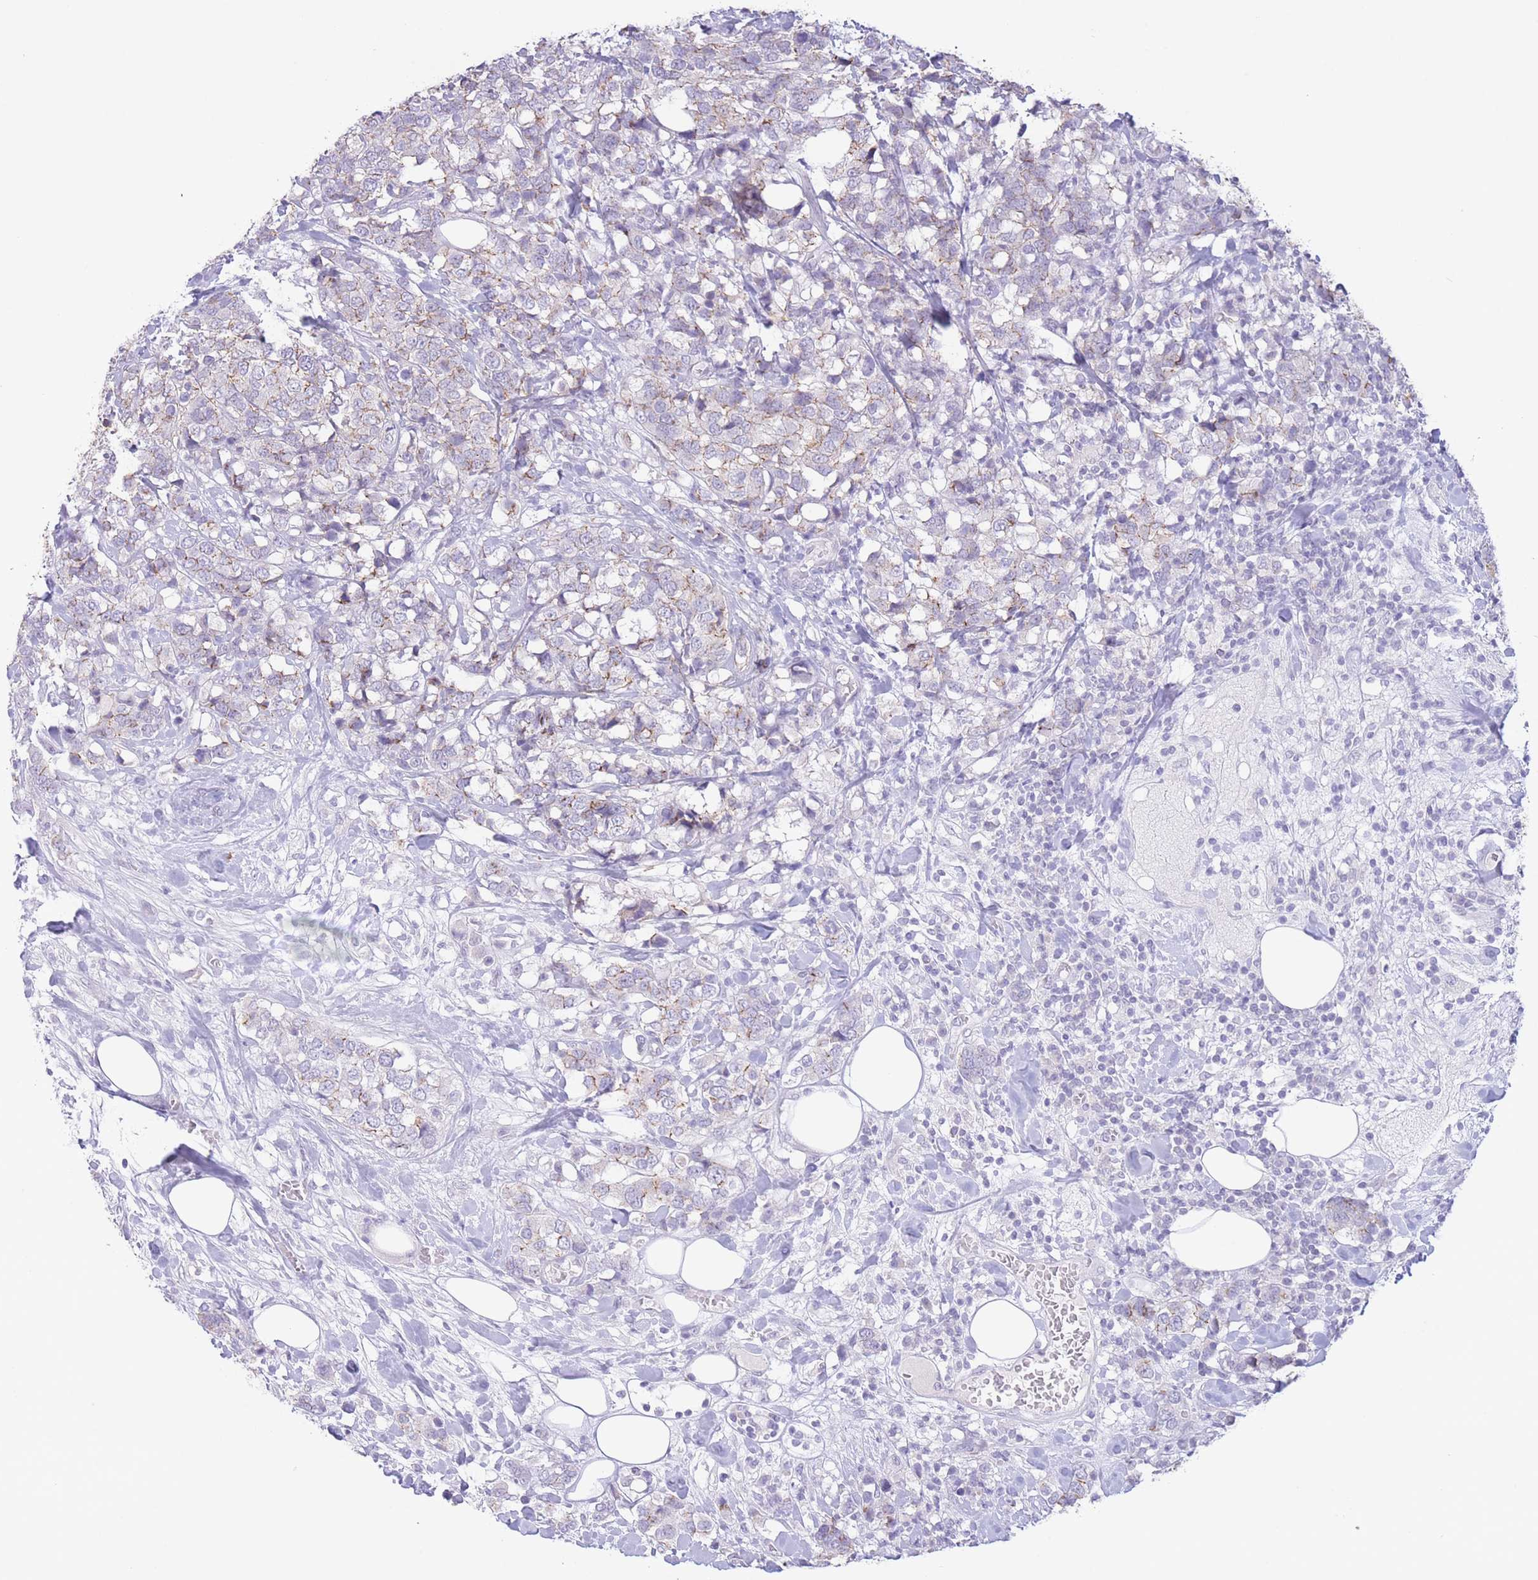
{"staining": {"intensity": "weak", "quantity": "<25%", "location": "cytoplasmic/membranous"}, "tissue": "breast cancer", "cell_type": "Tumor cells", "image_type": "cancer", "snomed": [{"axis": "morphology", "description": "Lobular carcinoma"}, {"axis": "topography", "description": "Breast"}], "caption": "Lobular carcinoma (breast) stained for a protein using immunohistochemistry (IHC) exhibits no expression tumor cells.", "gene": "LCLAT1", "patient": {"sex": "female", "age": 59}}